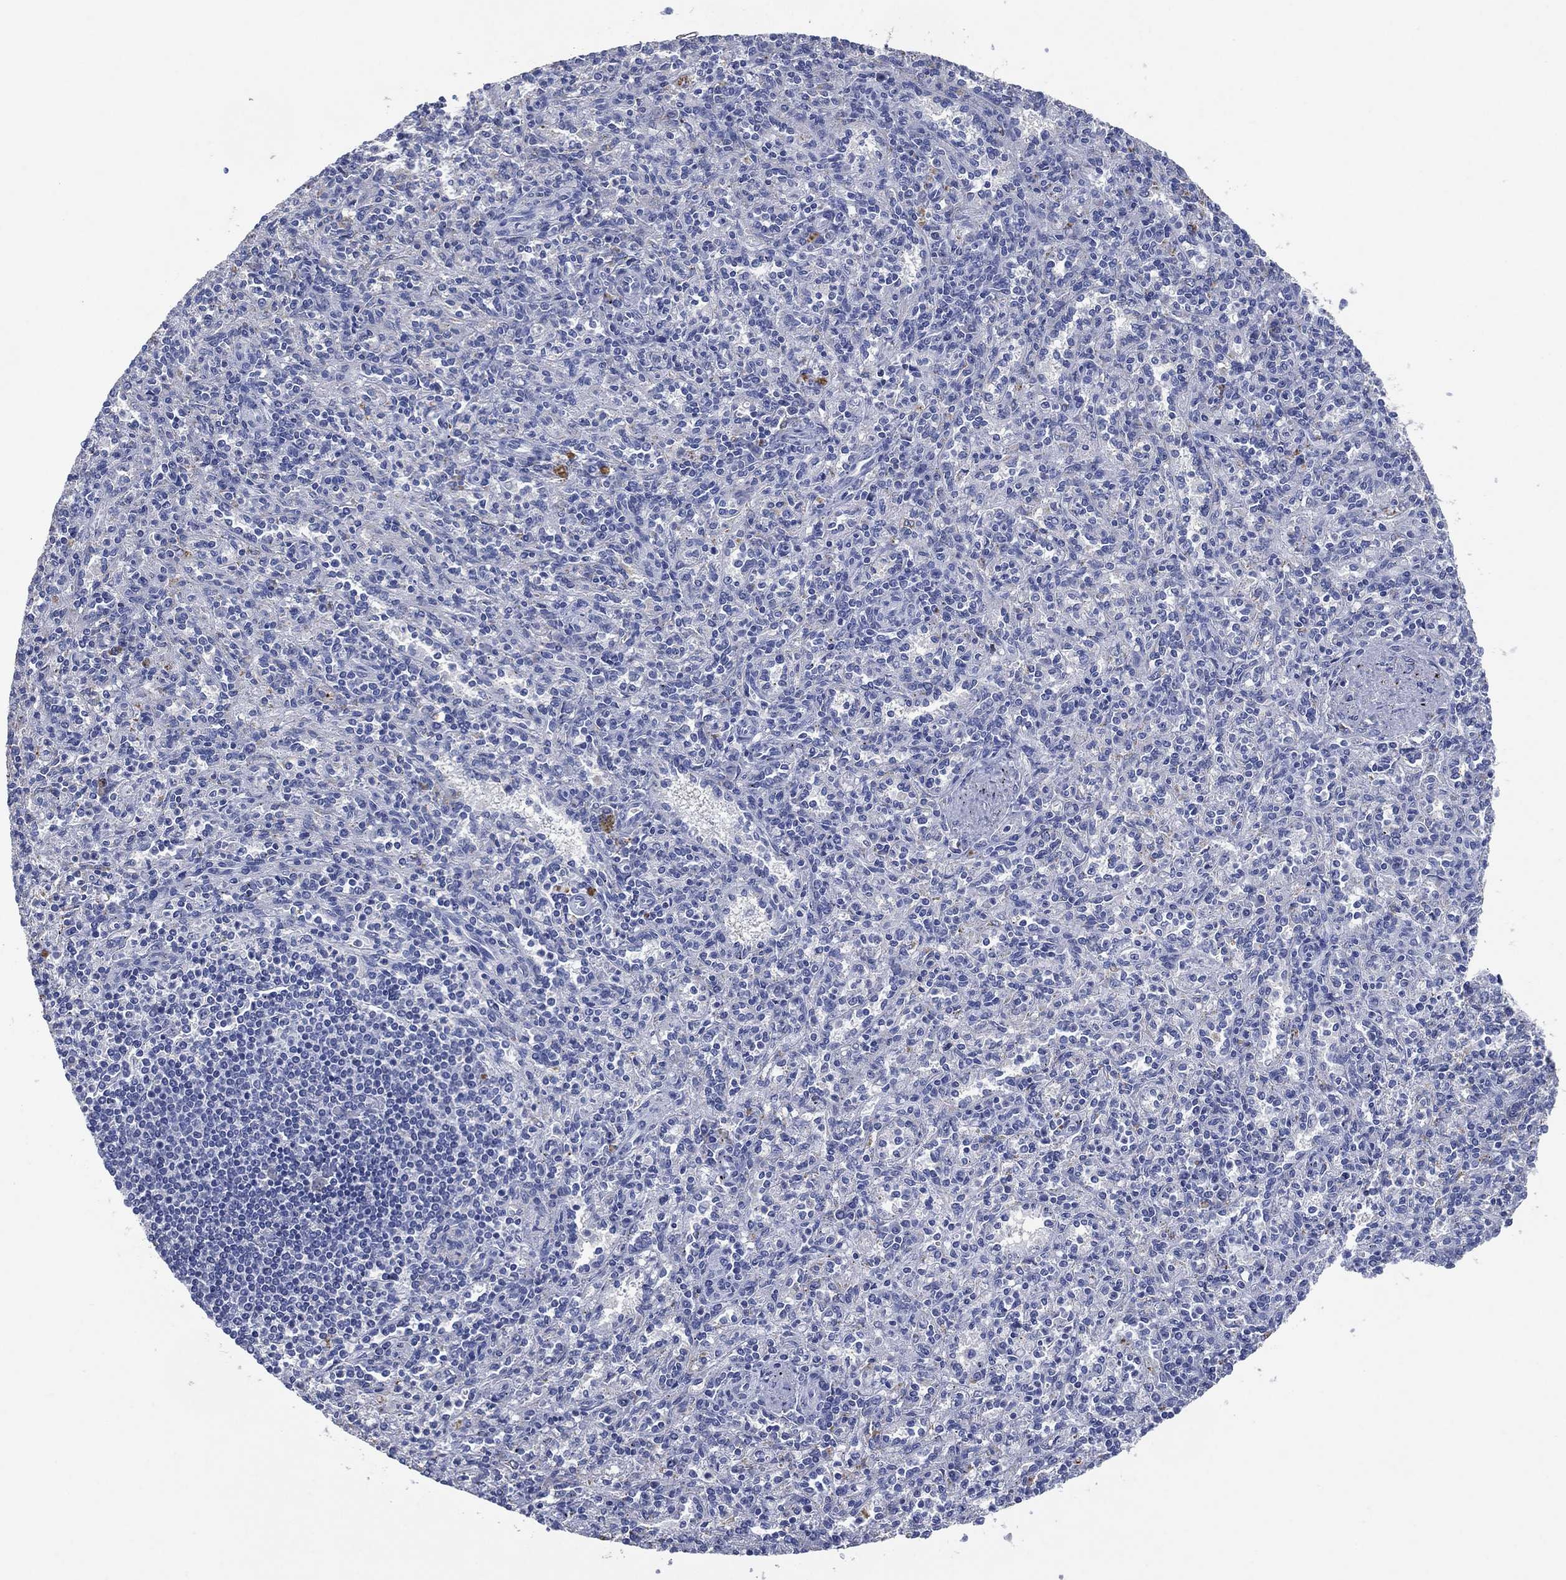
{"staining": {"intensity": "negative", "quantity": "none", "location": "none"}, "tissue": "spleen", "cell_type": "Cells in red pulp", "image_type": "normal", "snomed": [{"axis": "morphology", "description": "Normal tissue, NOS"}, {"axis": "topography", "description": "Spleen"}], "caption": "Immunohistochemistry image of benign spleen: human spleen stained with DAB shows no significant protein staining in cells in red pulp.", "gene": "FSCN2", "patient": {"sex": "male", "age": 69}}